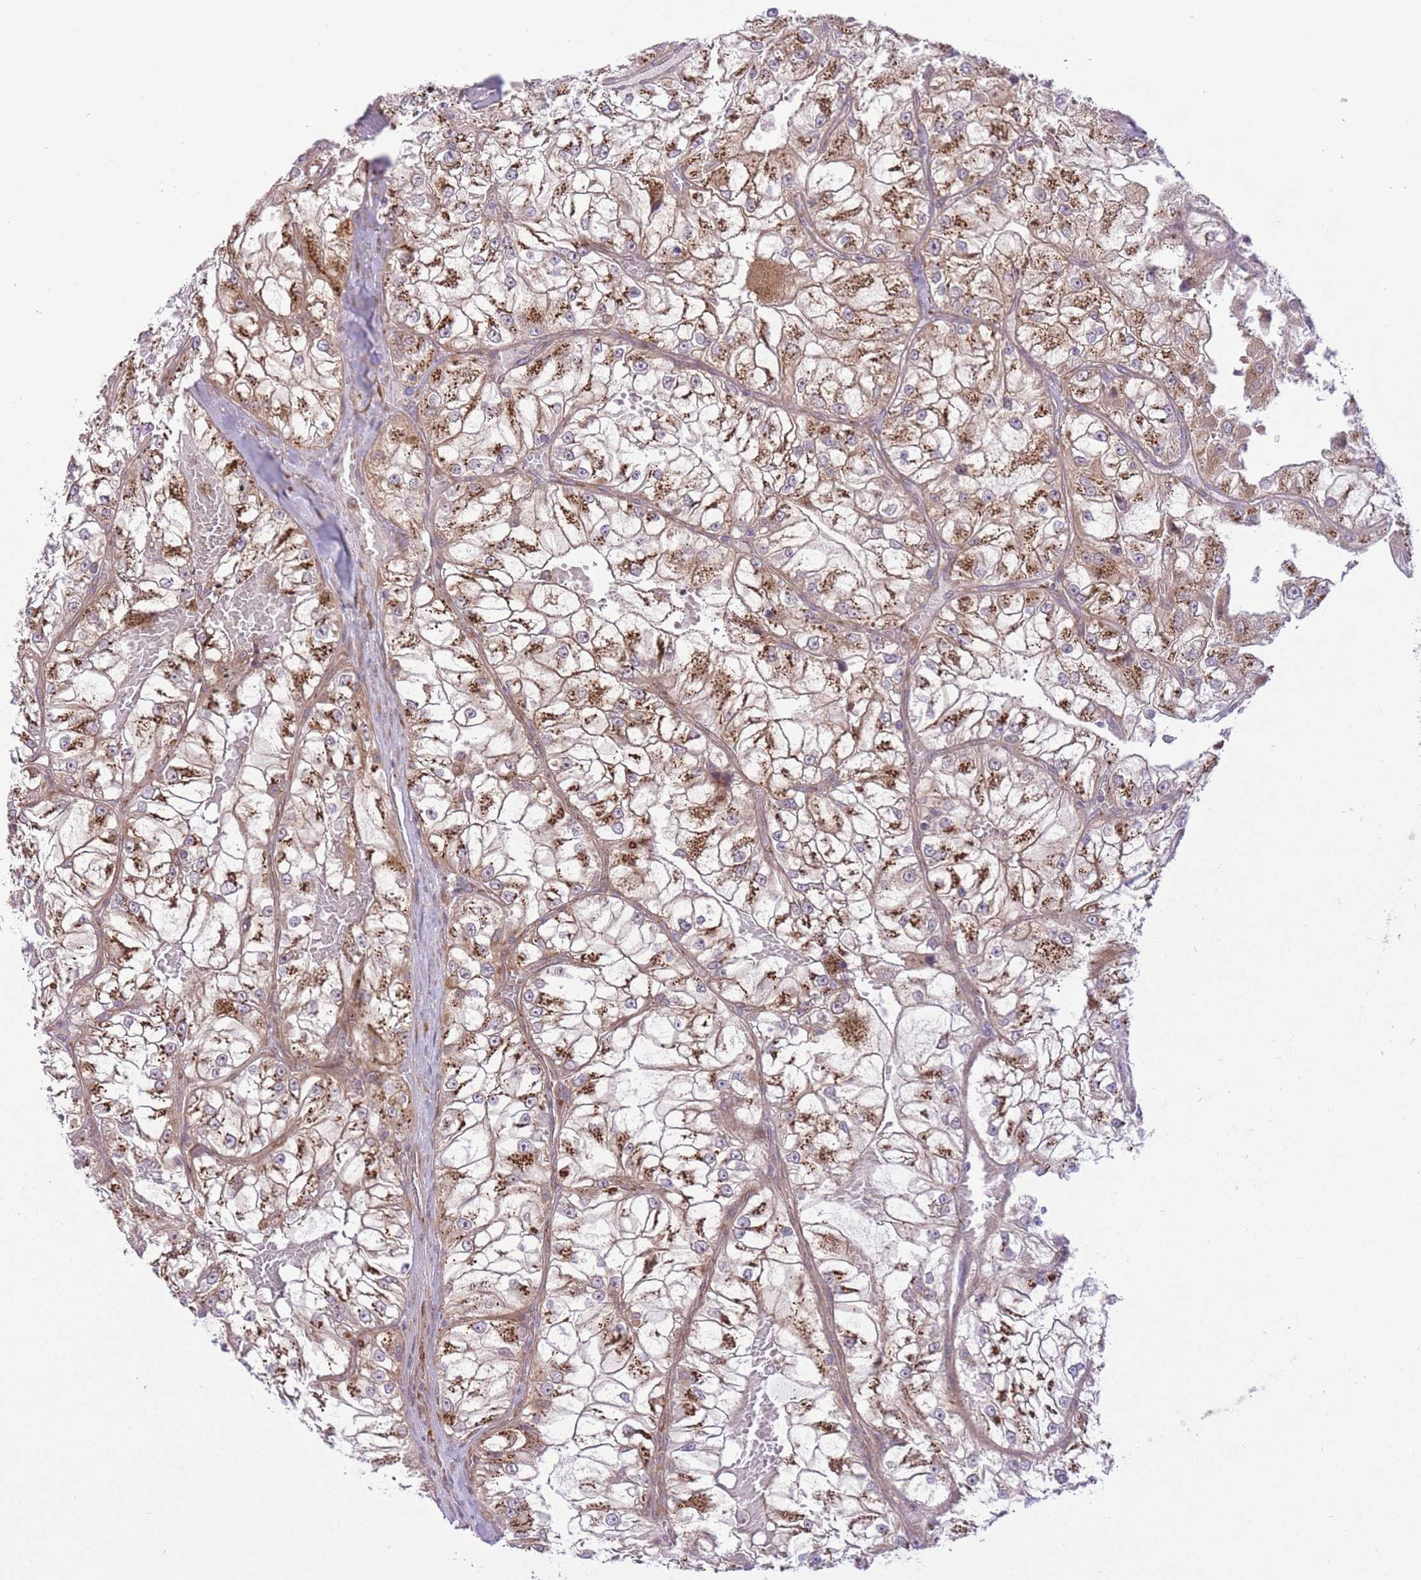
{"staining": {"intensity": "strong", "quantity": "25%-75%", "location": "cytoplasmic/membranous"}, "tissue": "renal cancer", "cell_type": "Tumor cells", "image_type": "cancer", "snomed": [{"axis": "morphology", "description": "Adenocarcinoma, NOS"}, {"axis": "topography", "description": "Kidney"}], "caption": "Tumor cells exhibit high levels of strong cytoplasmic/membranous positivity in approximately 25%-75% of cells in human adenocarcinoma (renal). (IHC, brightfield microscopy, high magnification).", "gene": "ZBED5", "patient": {"sex": "female", "age": 72}}